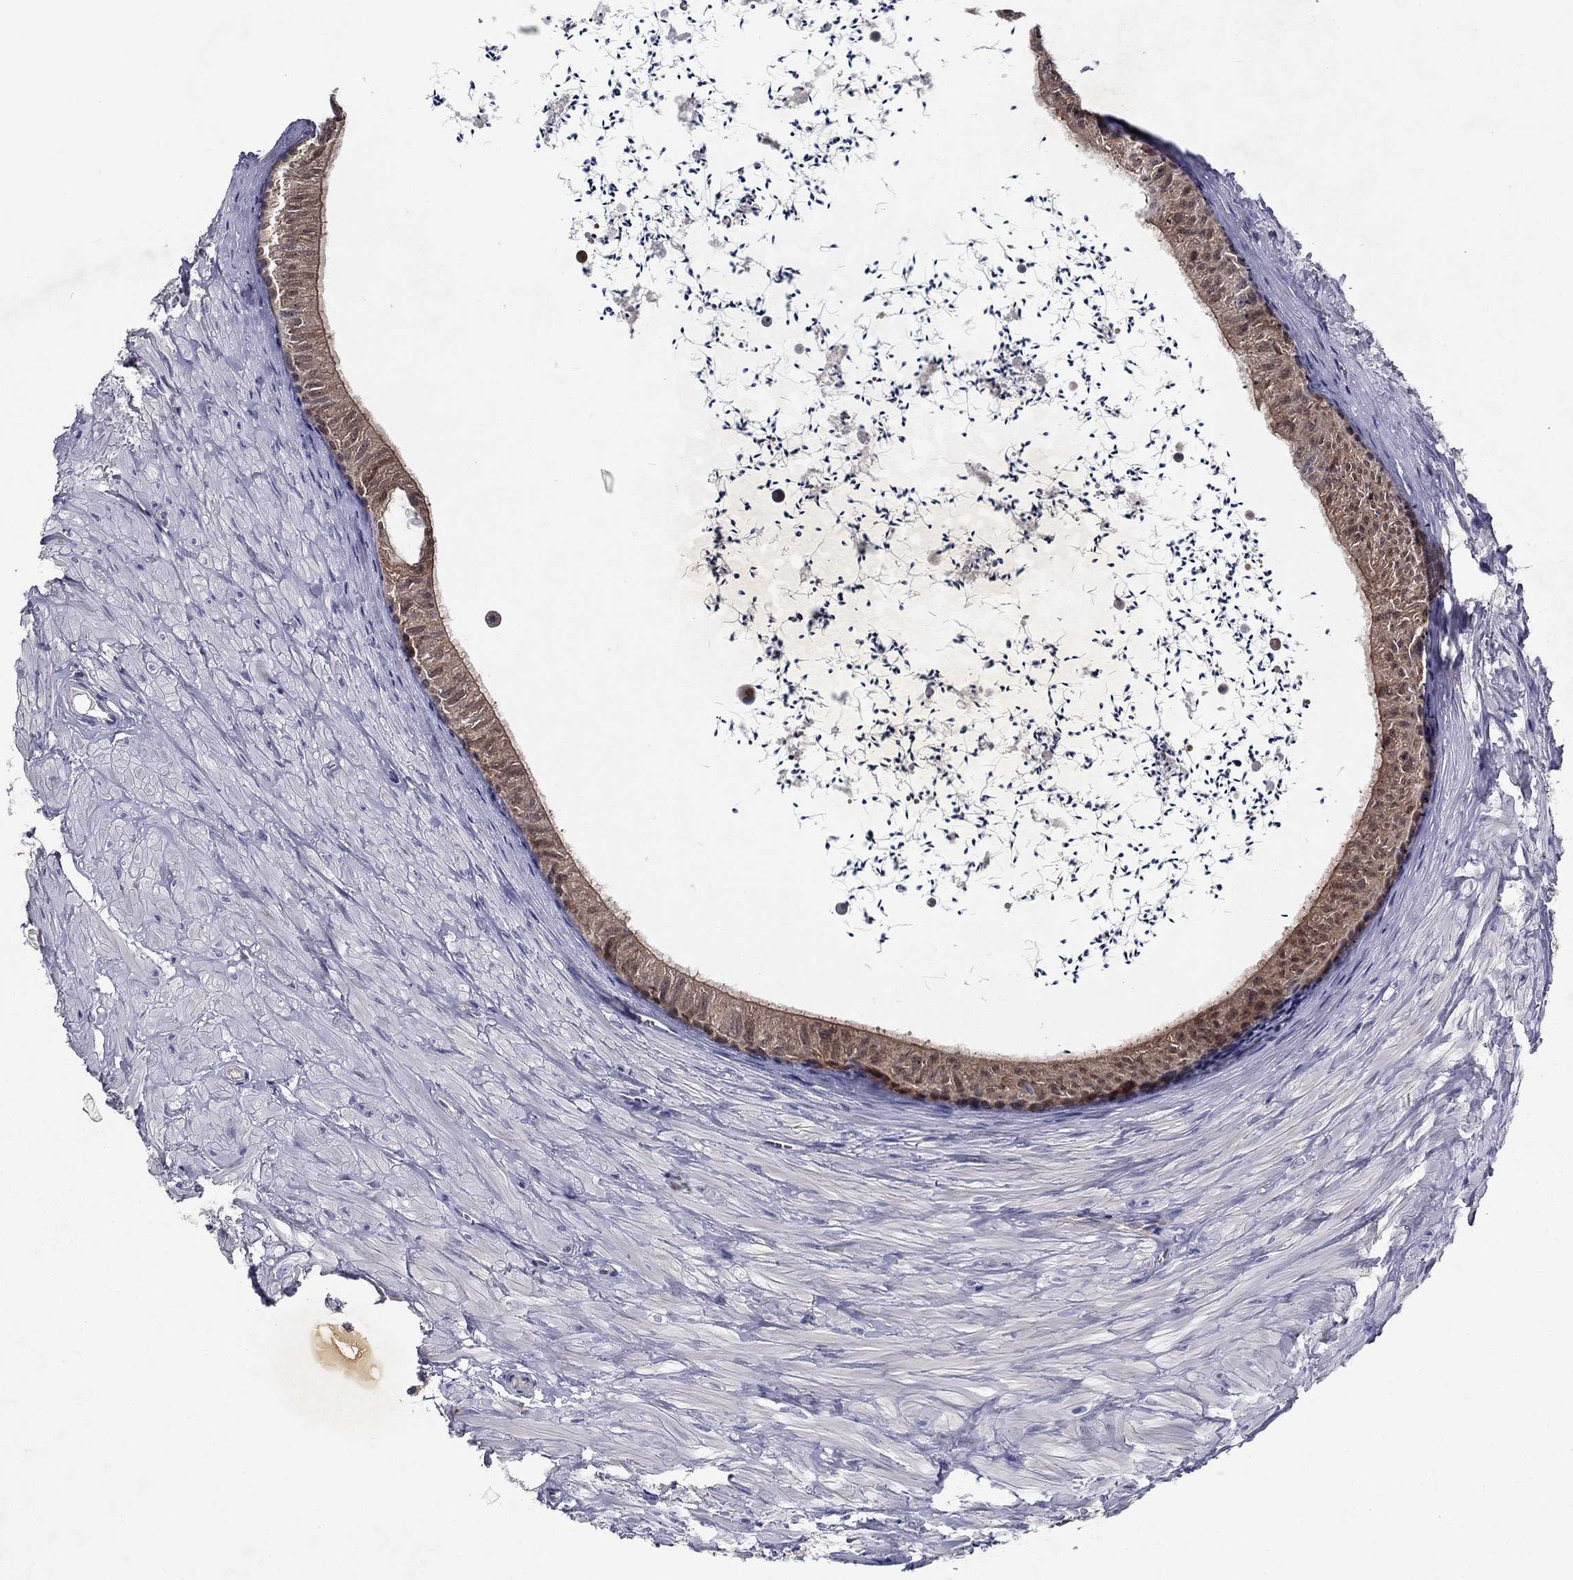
{"staining": {"intensity": "weak", "quantity": "25%-75%", "location": "cytoplasmic/membranous"}, "tissue": "epididymis", "cell_type": "Glandular cells", "image_type": "normal", "snomed": [{"axis": "morphology", "description": "Normal tissue, NOS"}, {"axis": "topography", "description": "Epididymis"}], "caption": "High-magnification brightfield microscopy of normal epididymis stained with DAB (3,3'-diaminobenzidine) (brown) and counterstained with hematoxylin (blue). glandular cells exhibit weak cytoplasmic/membranous positivity is present in about25%-75% of cells.", "gene": "GLTP", "patient": {"sex": "male", "age": 32}}